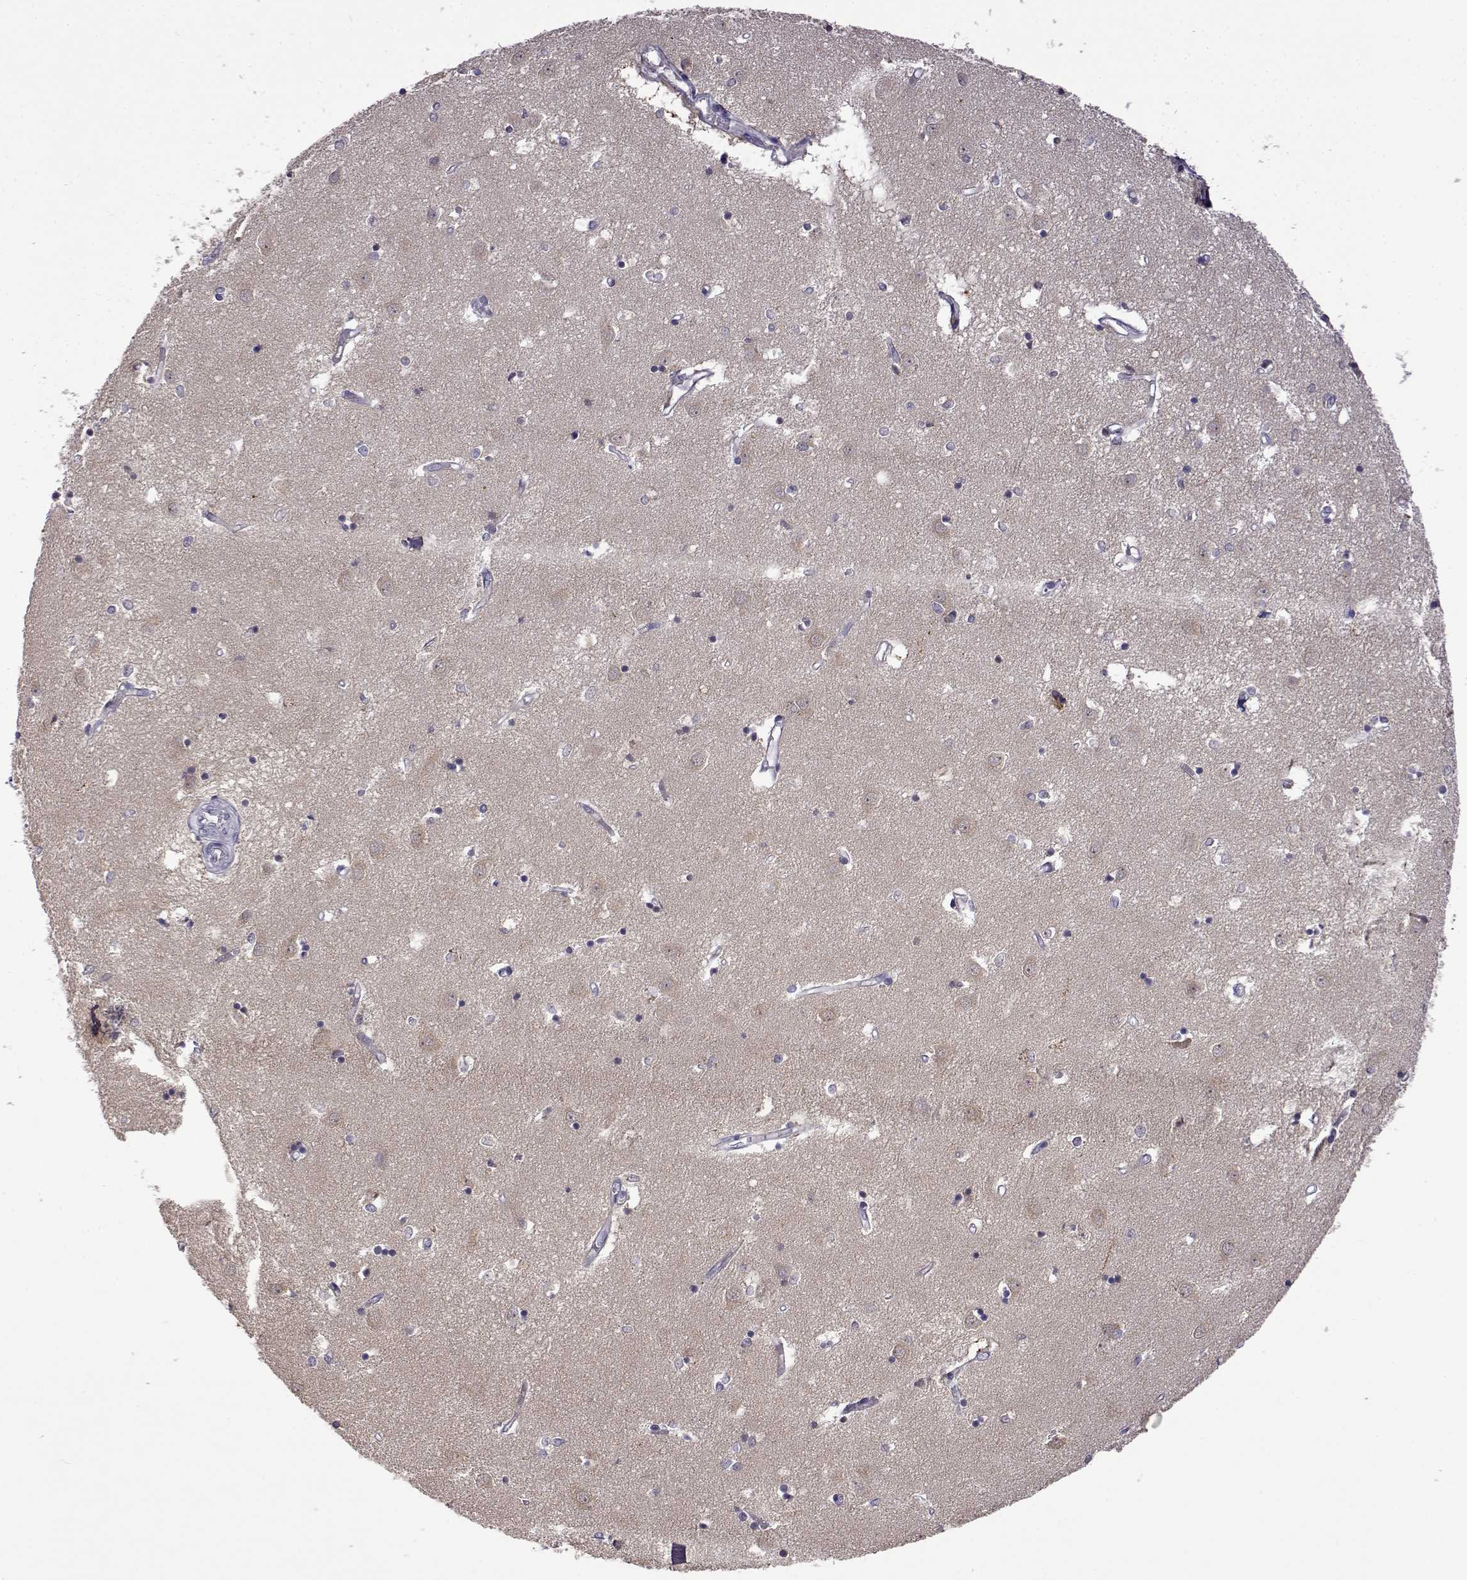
{"staining": {"intensity": "negative", "quantity": "none", "location": "none"}, "tissue": "caudate", "cell_type": "Glial cells", "image_type": "normal", "snomed": [{"axis": "morphology", "description": "Normal tissue, NOS"}, {"axis": "topography", "description": "Lateral ventricle wall"}], "caption": "IHC of benign caudate exhibits no positivity in glial cells.", "gene": "VGF", "patient": {"sex": "male", "age": 54}}